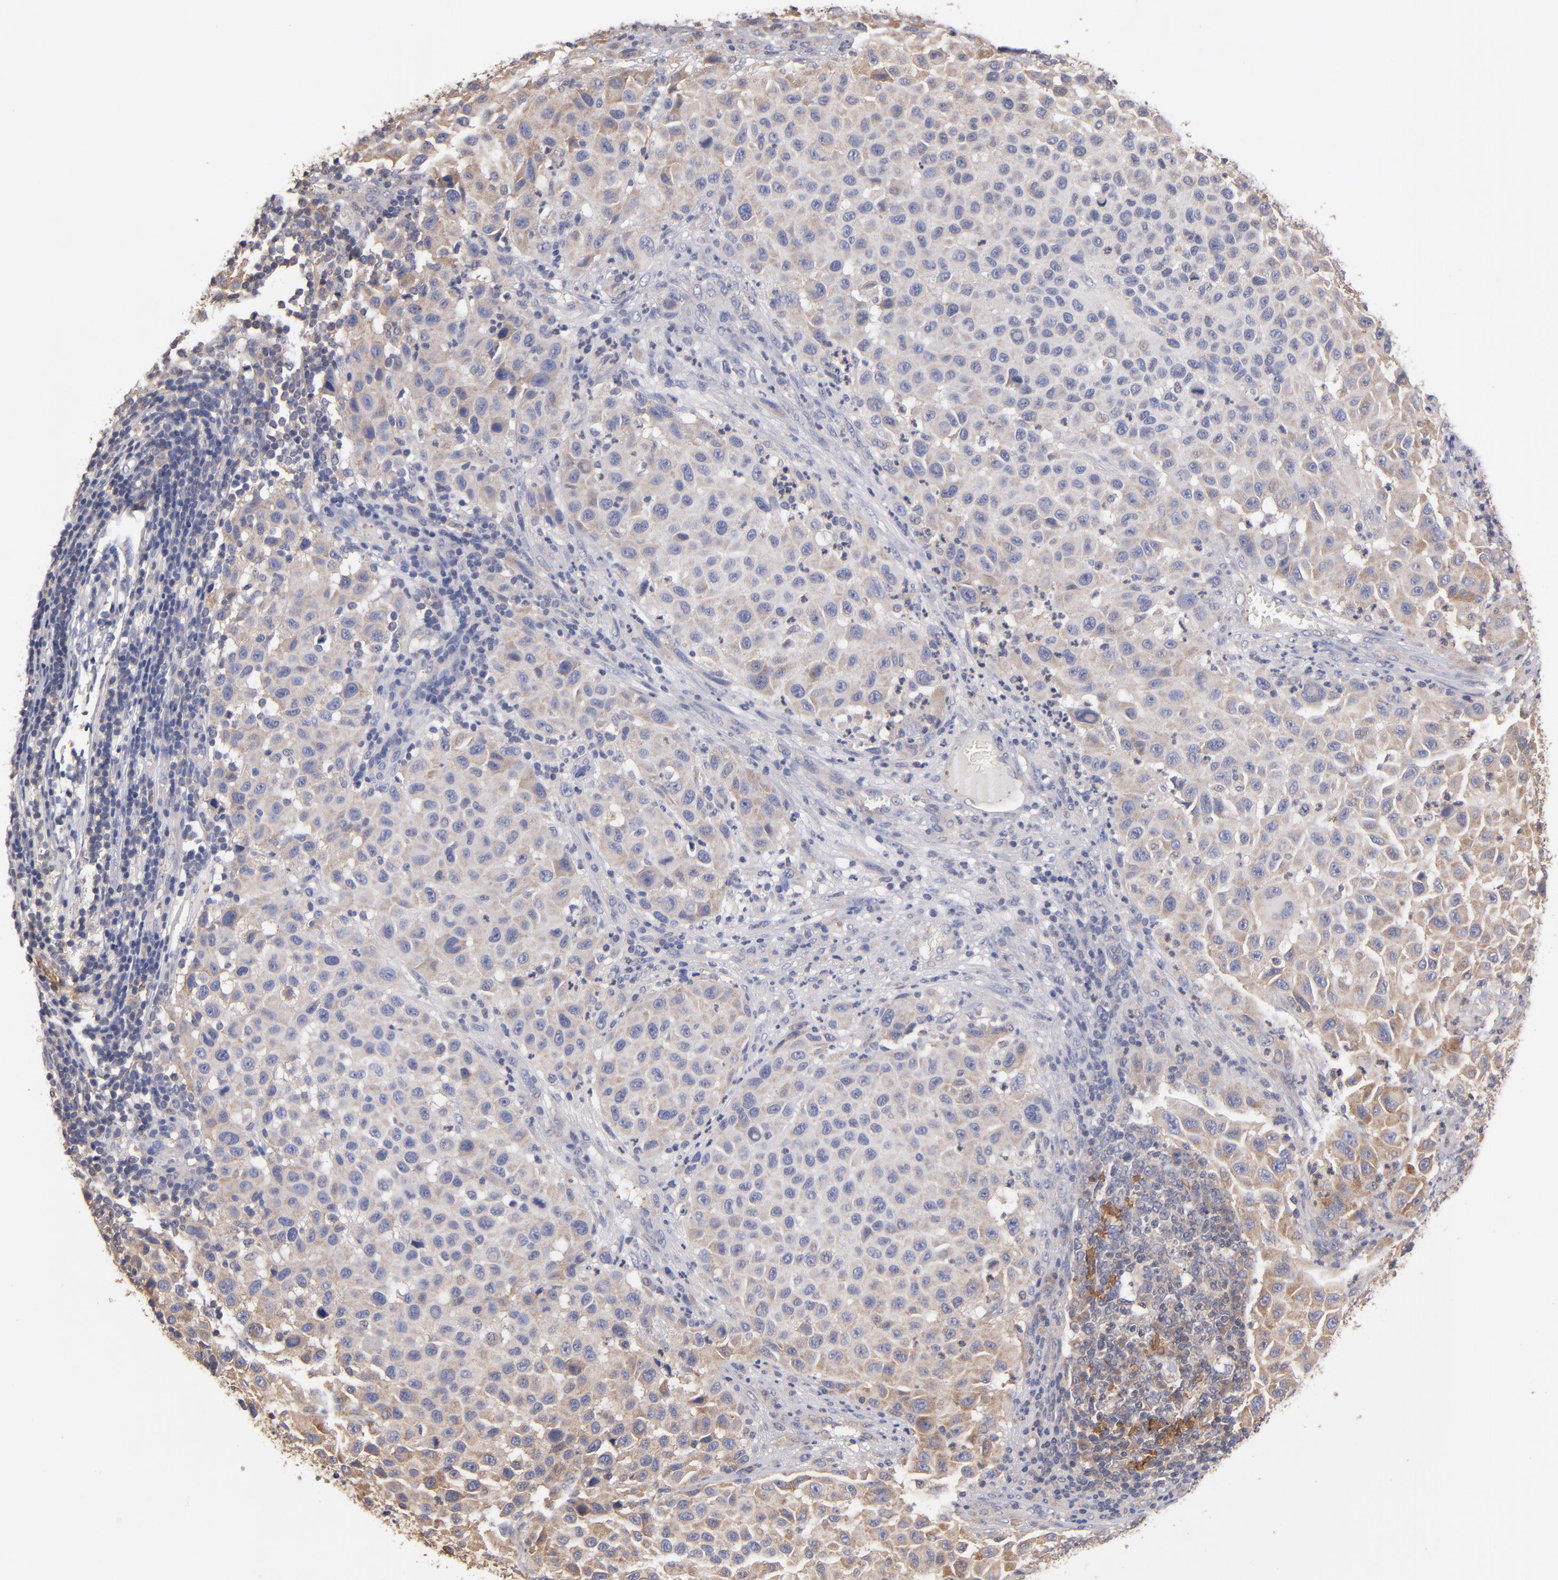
{"staining": {"intensity": "weak", "quantity": ">75%", "location": "cytoplasmic/membranous"}, "tissue": "melanoma", "cell_type": "Tumor cells", "image_type": "cancer", "snomed": [{"axis": "morphology", "description": "Malignant melanoma, Metastatic site"}, {"axis": "topography", "description": "Lymph node"}], "caption": "Immunohistochemical staining of malignant melanoma (metastatic site) demonstrates weak cytoplasmic/membranous protein expression in approximately >75% of tumor cells.", "gene": "DACT1", "patient": {"sex": "male", "age": 61}}